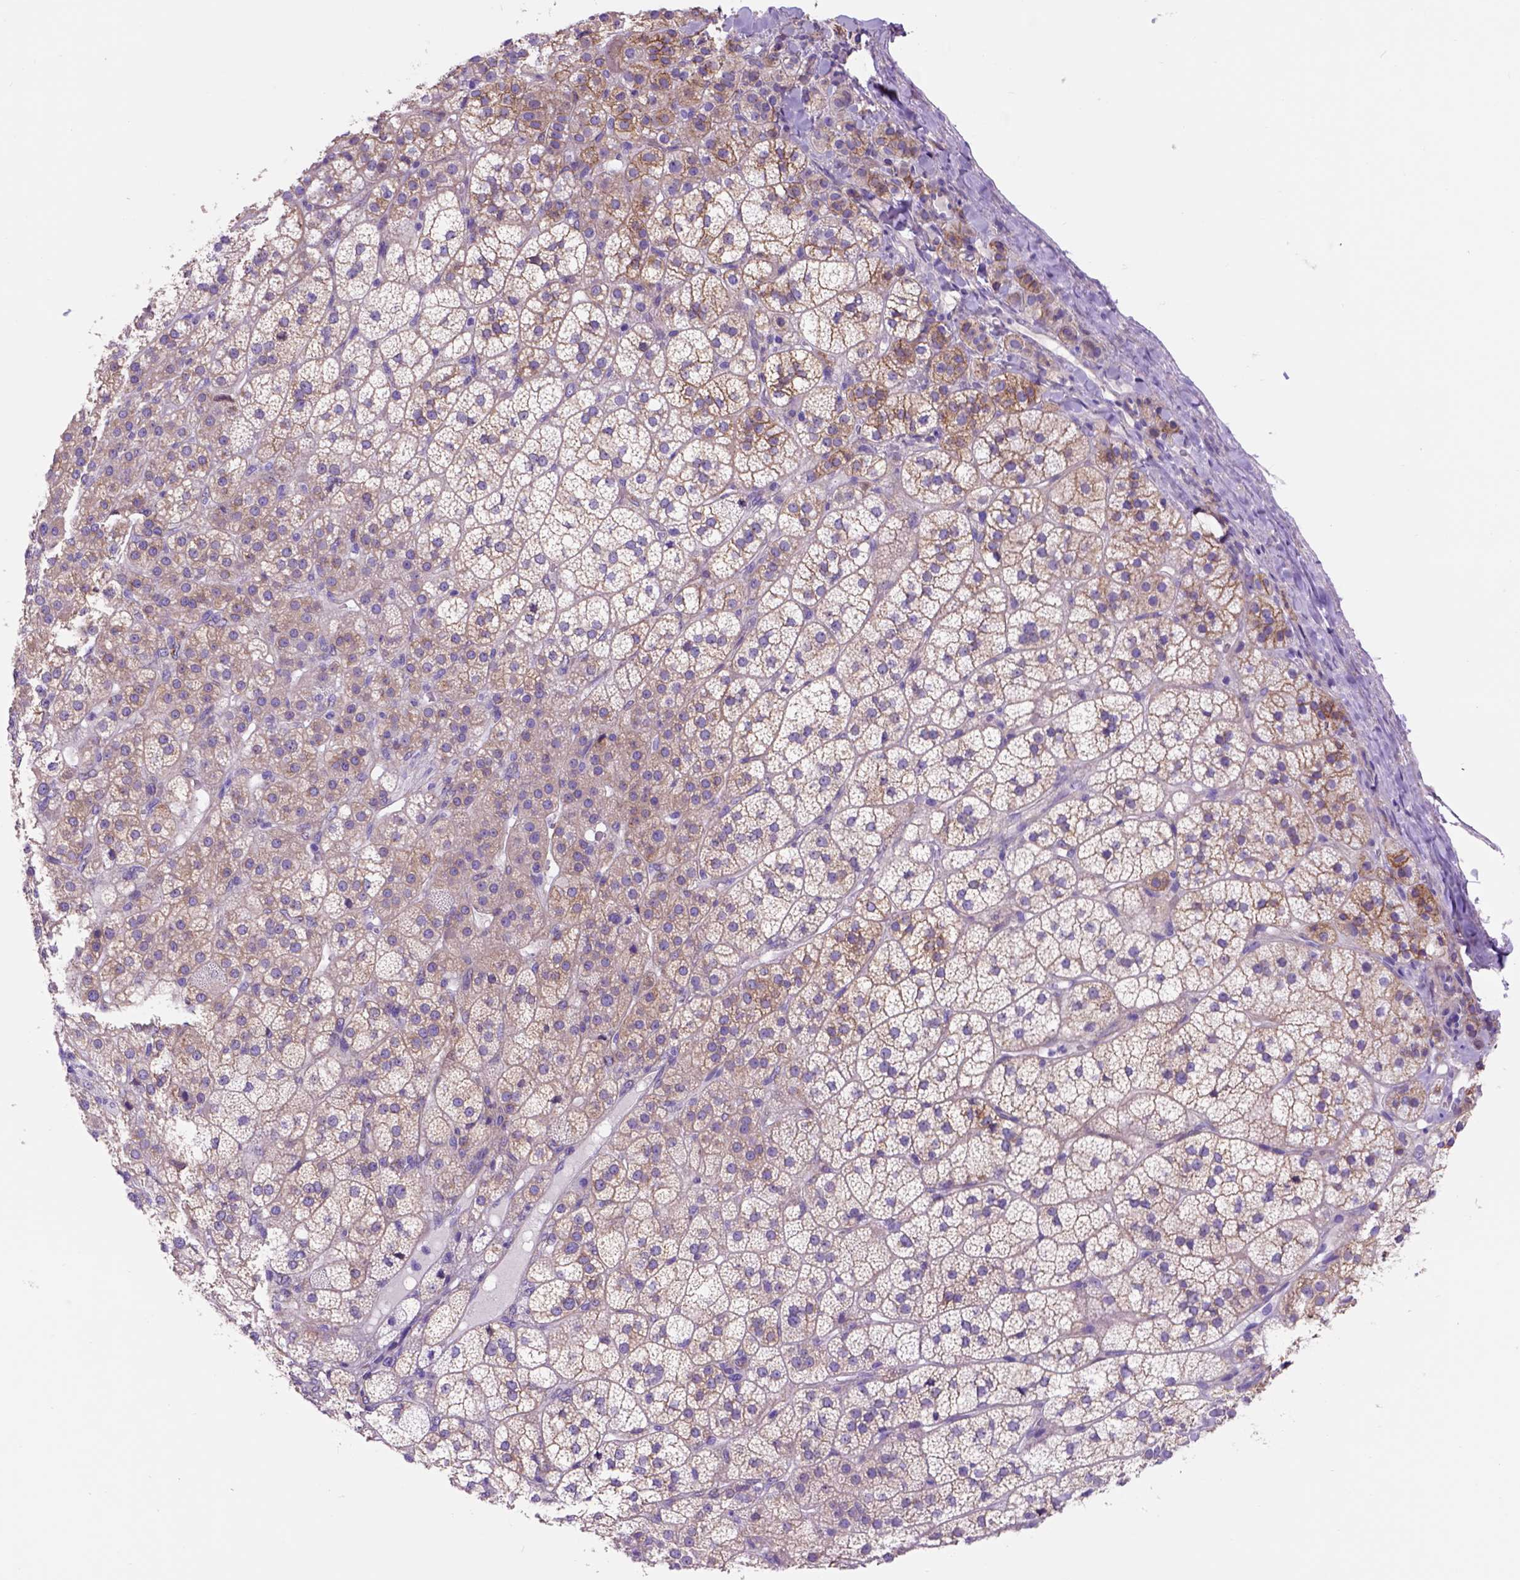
{"staining": {"intensity": "moderate", "quantity": "<25%", "location": "cytoplasmic/membranous"}, "tissue": "adrenal gland", "cell_type": "Glandular cells", "image_type": "normal", "snomed": [{"axis": "morphology", "description": "Normal tissue, NOS"}, {"axis": "topography", "description": "Adrenal gland"}], "caption": "Immunohistochemical staining of normal human adrenal gland reveals low levels of moderate cytoplasmic/membranous expression in approximately <25% of glandular cells. The staining is performed using DAB (3,3'-diaminobenzidine) brown chromogen to label protein expression. The nuclei are counter-stained blue using hematoxylin.", "gene": "EGFR", "patient": {"sex": "female", "age": 60}}